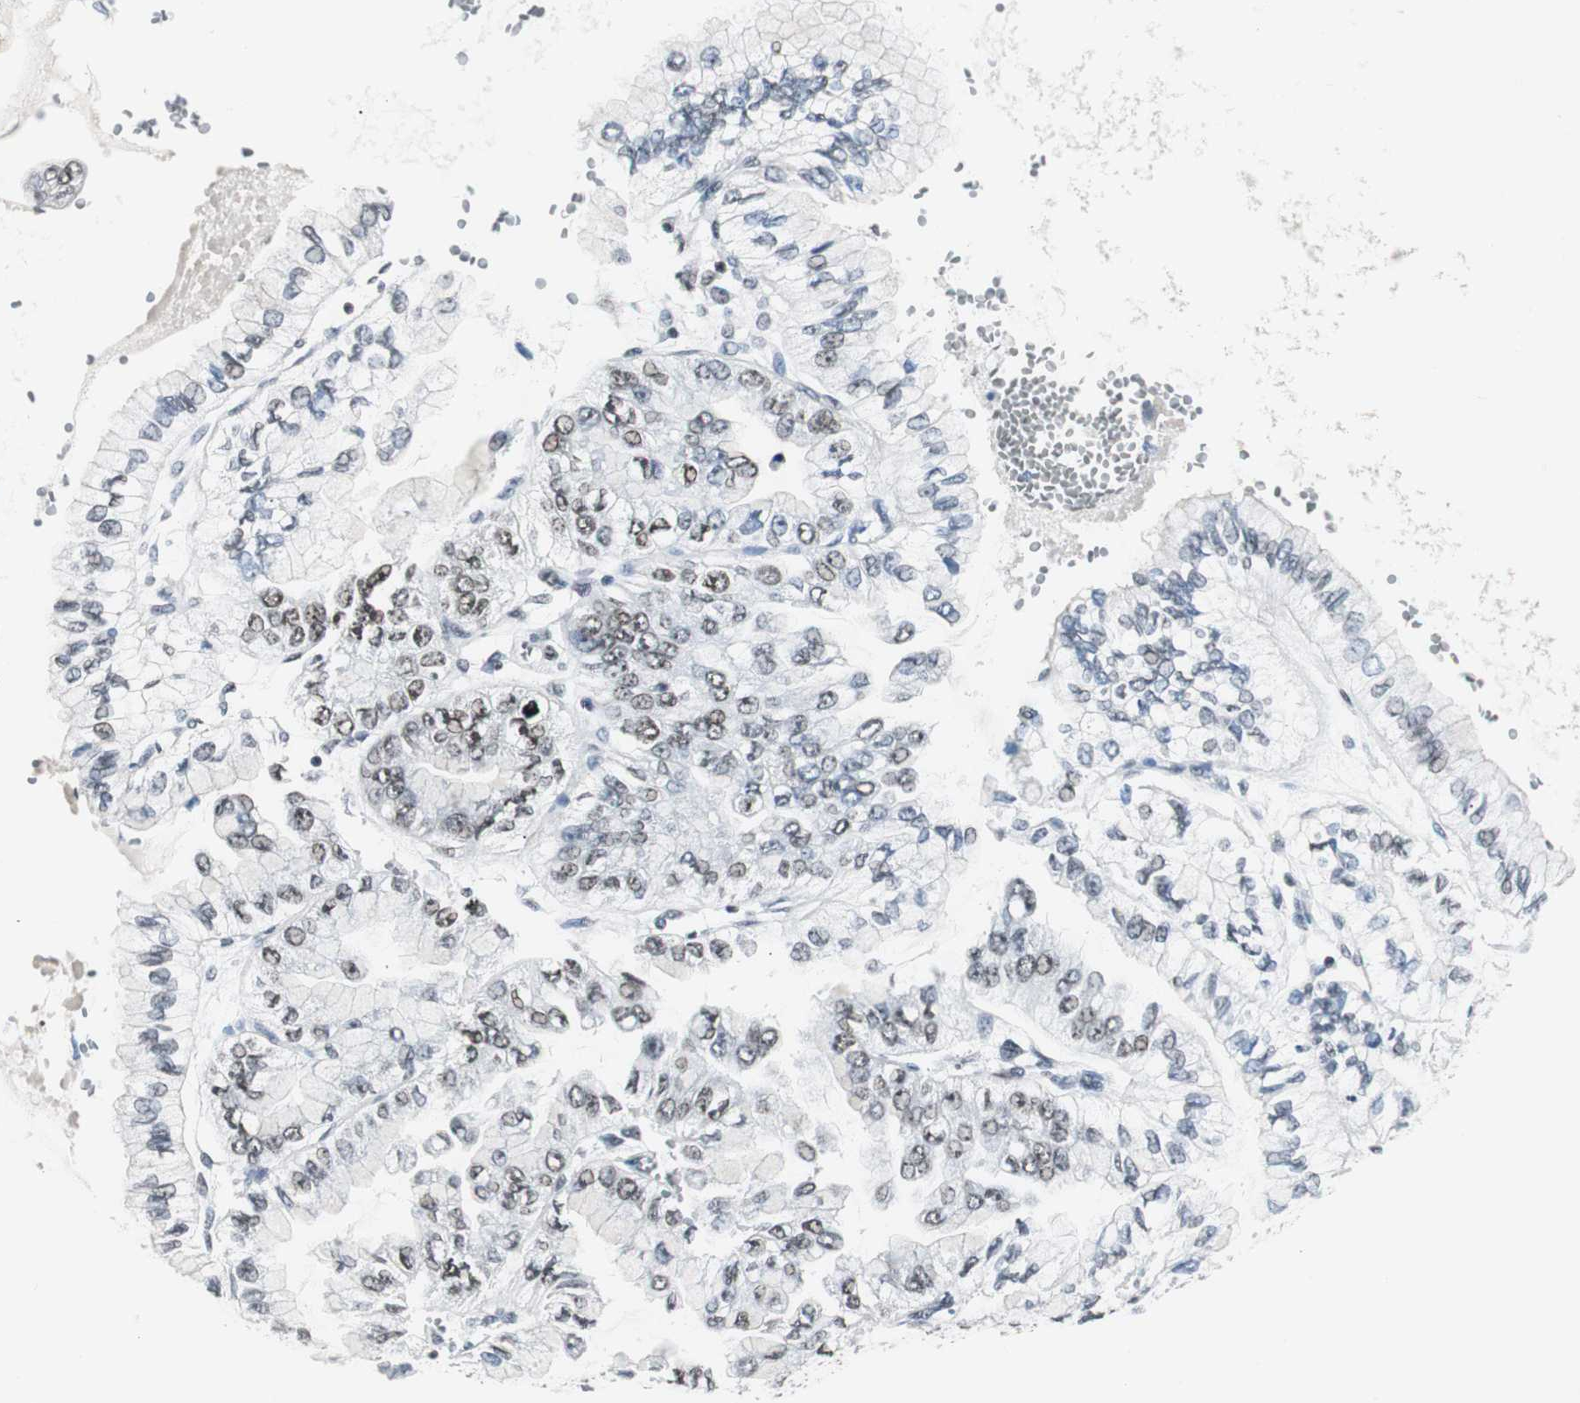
{"staining": {"intensity": "moderate", "quantity": "25%-75%", "location": "nuclear"}, "tissue": "liver cancer", "cell_type": "Tumor cells", "image_type": "cancer", "snomed": [{"axis": "morphology", "description": "Cholangiocarcinoma"}, {"axis": "topography", "description": "Liver"}], "caption": "Moderate nuclear protein positivity is seen in about 25%-75% of tumor cells in liver cholangiocarcinoma.", "gene": "XRCC1", "patient": {"sex": "female", "age": 79}}